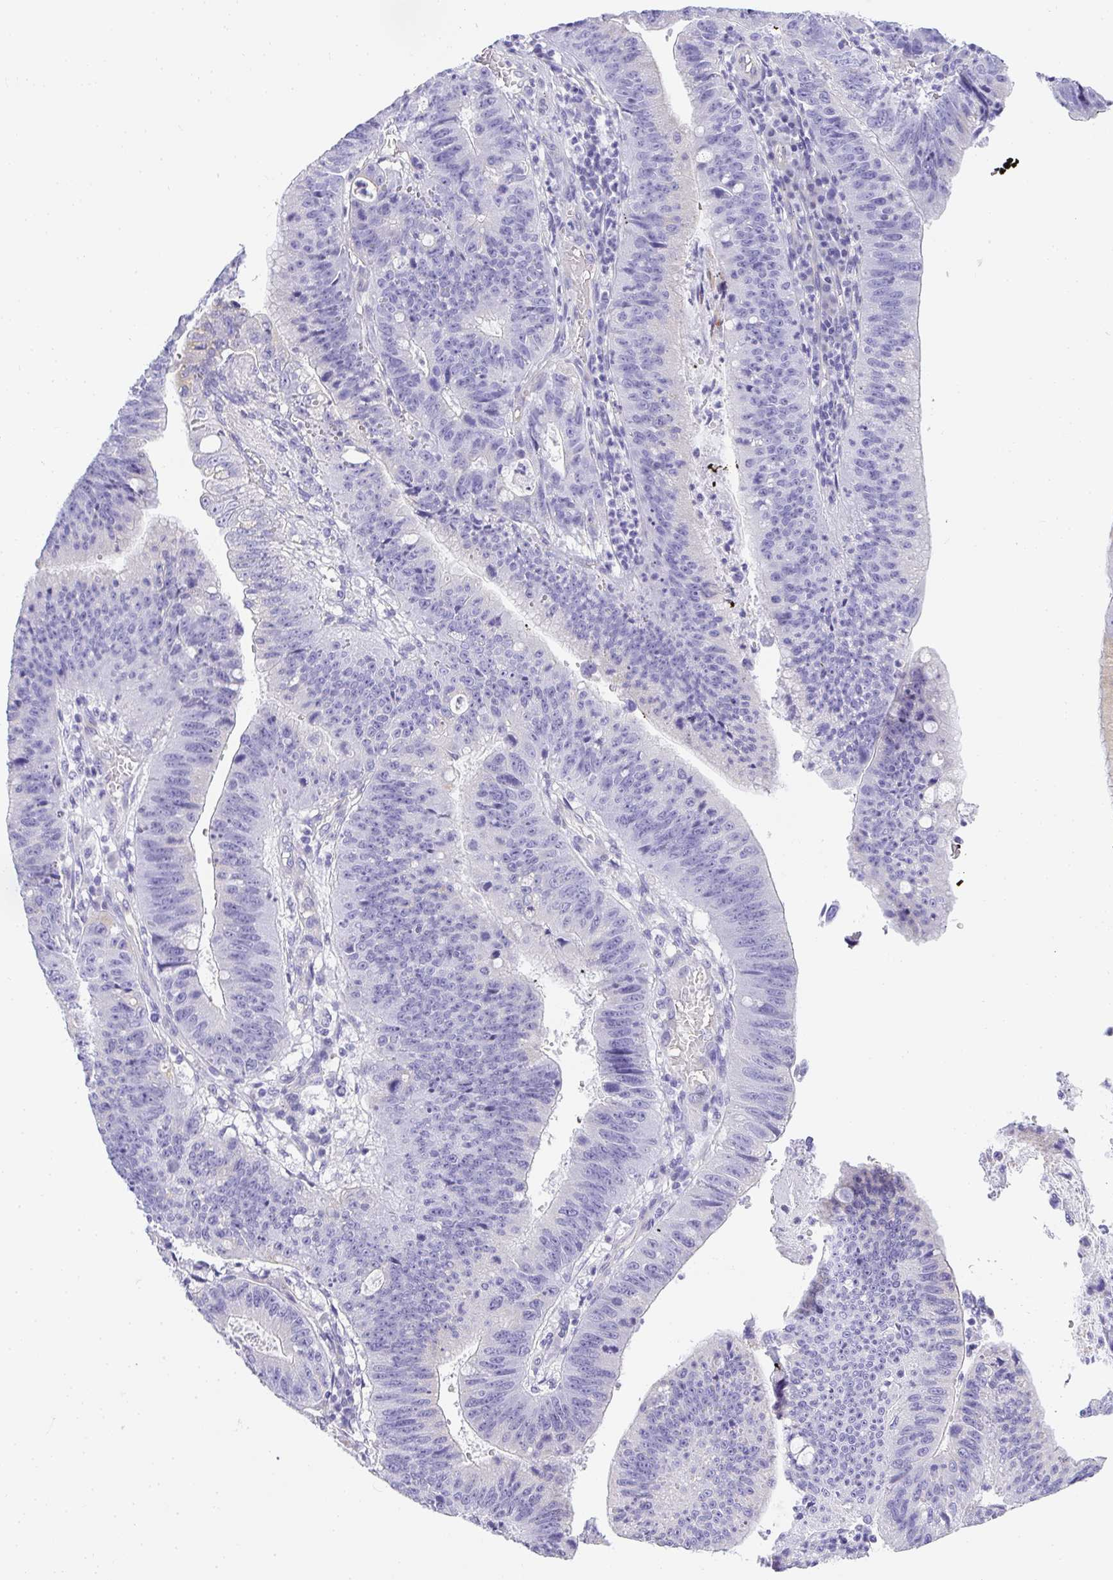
{"staining": {"intensity": "negative", "quantity": "none", "location": "none"}, "tissue": "stomach cancer", "cell_type": "Tumor cells", "image_type": "cancer", "snomed": [{"axis": "morphology", "description": "Adenocarcinoma, NOS"}, {"axis": "topography", "description": "Stomach"}], "caption": "Tumor cells show no significant protein positivity in stomach cancer (adenocarcinoma).", "gene": "PLPPR3", "patient": {"sex": "male", "age": 59}}